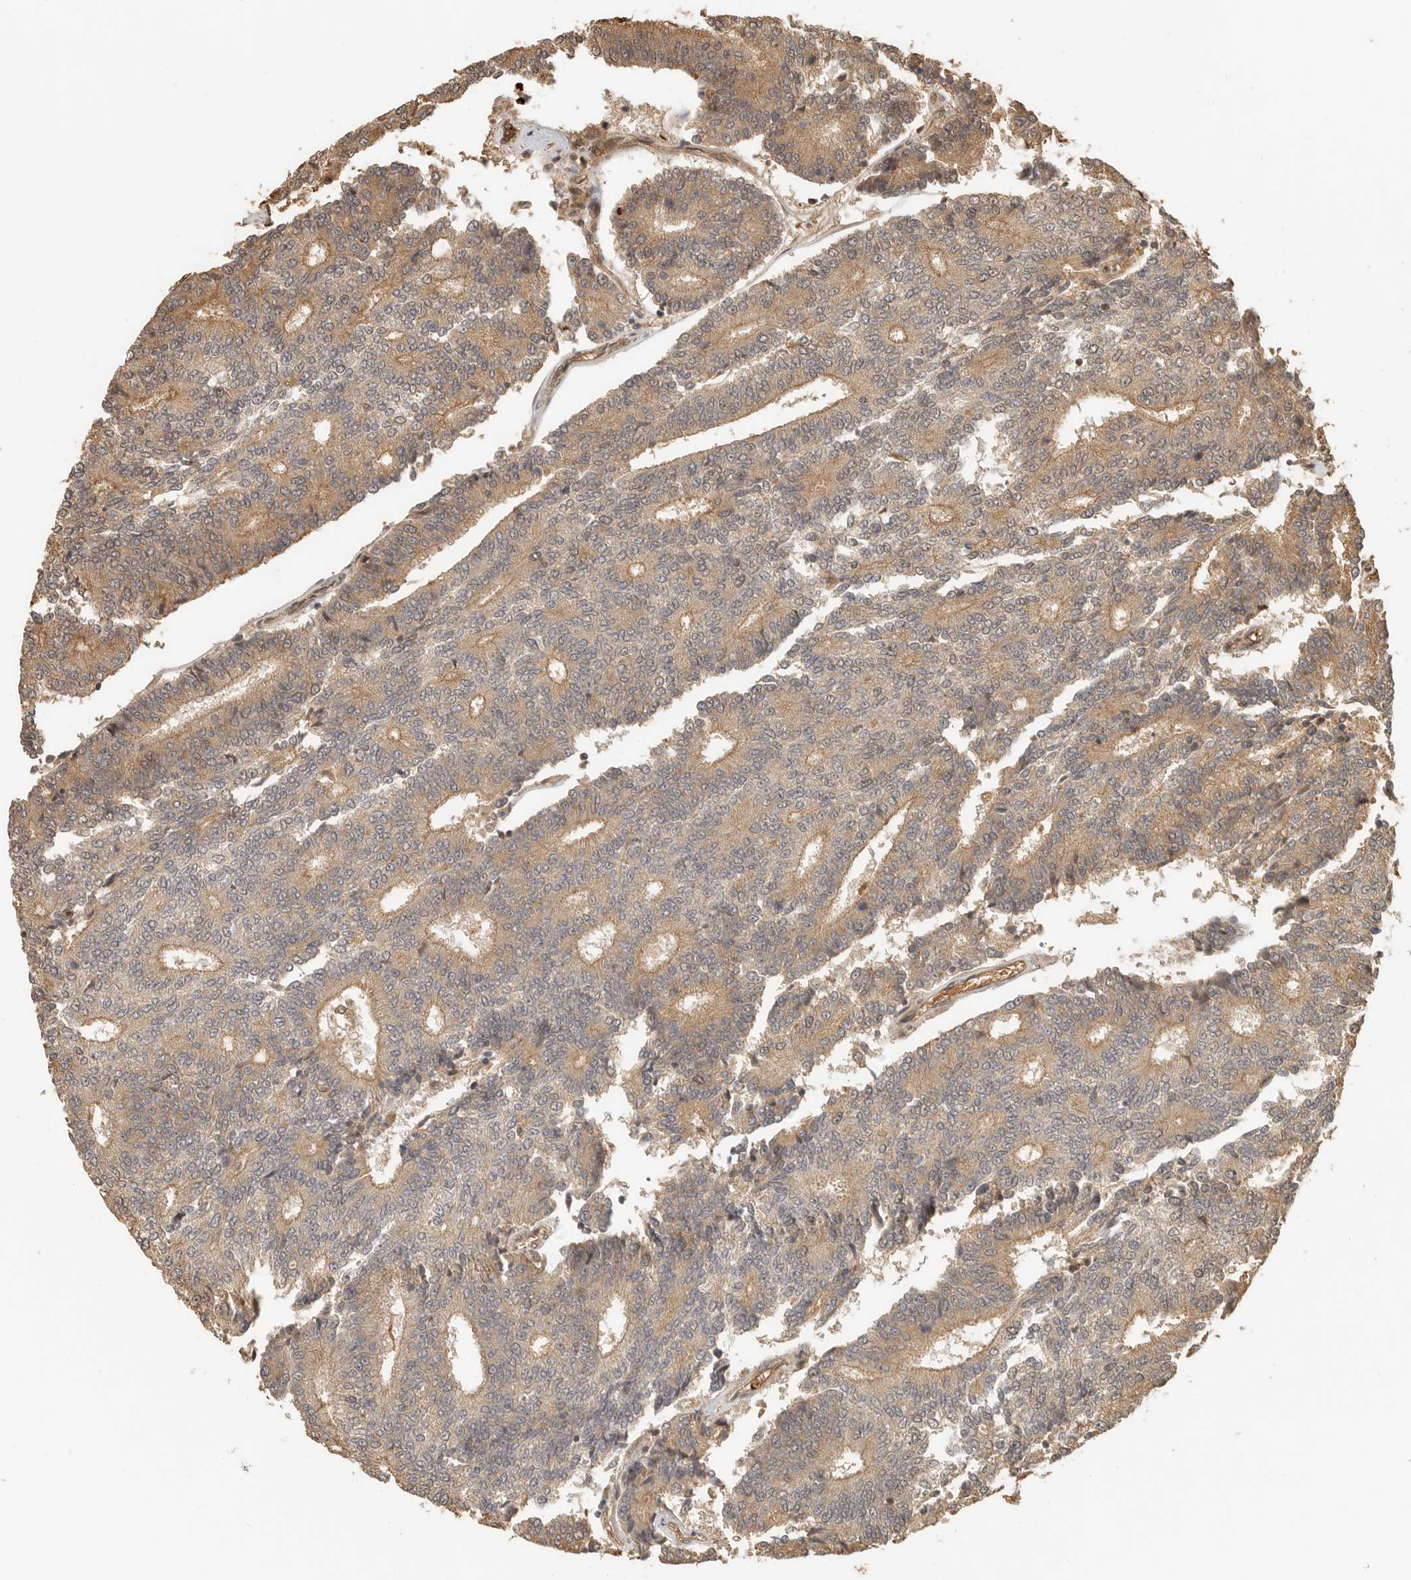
{"staining": {"intensity": "moderate", "quantity": ">75%", "location": "cytoplasmic/membranous"}, "tissue": "prostate cancer", "cell_type": "Tumor cells", "image_type": "cancer", "snomed": [{"axis": "morphology", "description": "Normal tissue, NOS"}, {"axis": "morphology", "description": "Adenocarcinoma, High grade"}, {"axis": "topography", "description": "Prostate"}, {"axis": "topography", "description": "Seminal veicle"}], "caption": "A brown stain labels moderate cytoplasmic/membranous positivity of a protein in human high-grade adenocarcinoma (prostate) tumor cells.", "gene": "OTUD6B", "patient": {"sex": "male", "age": 55}}